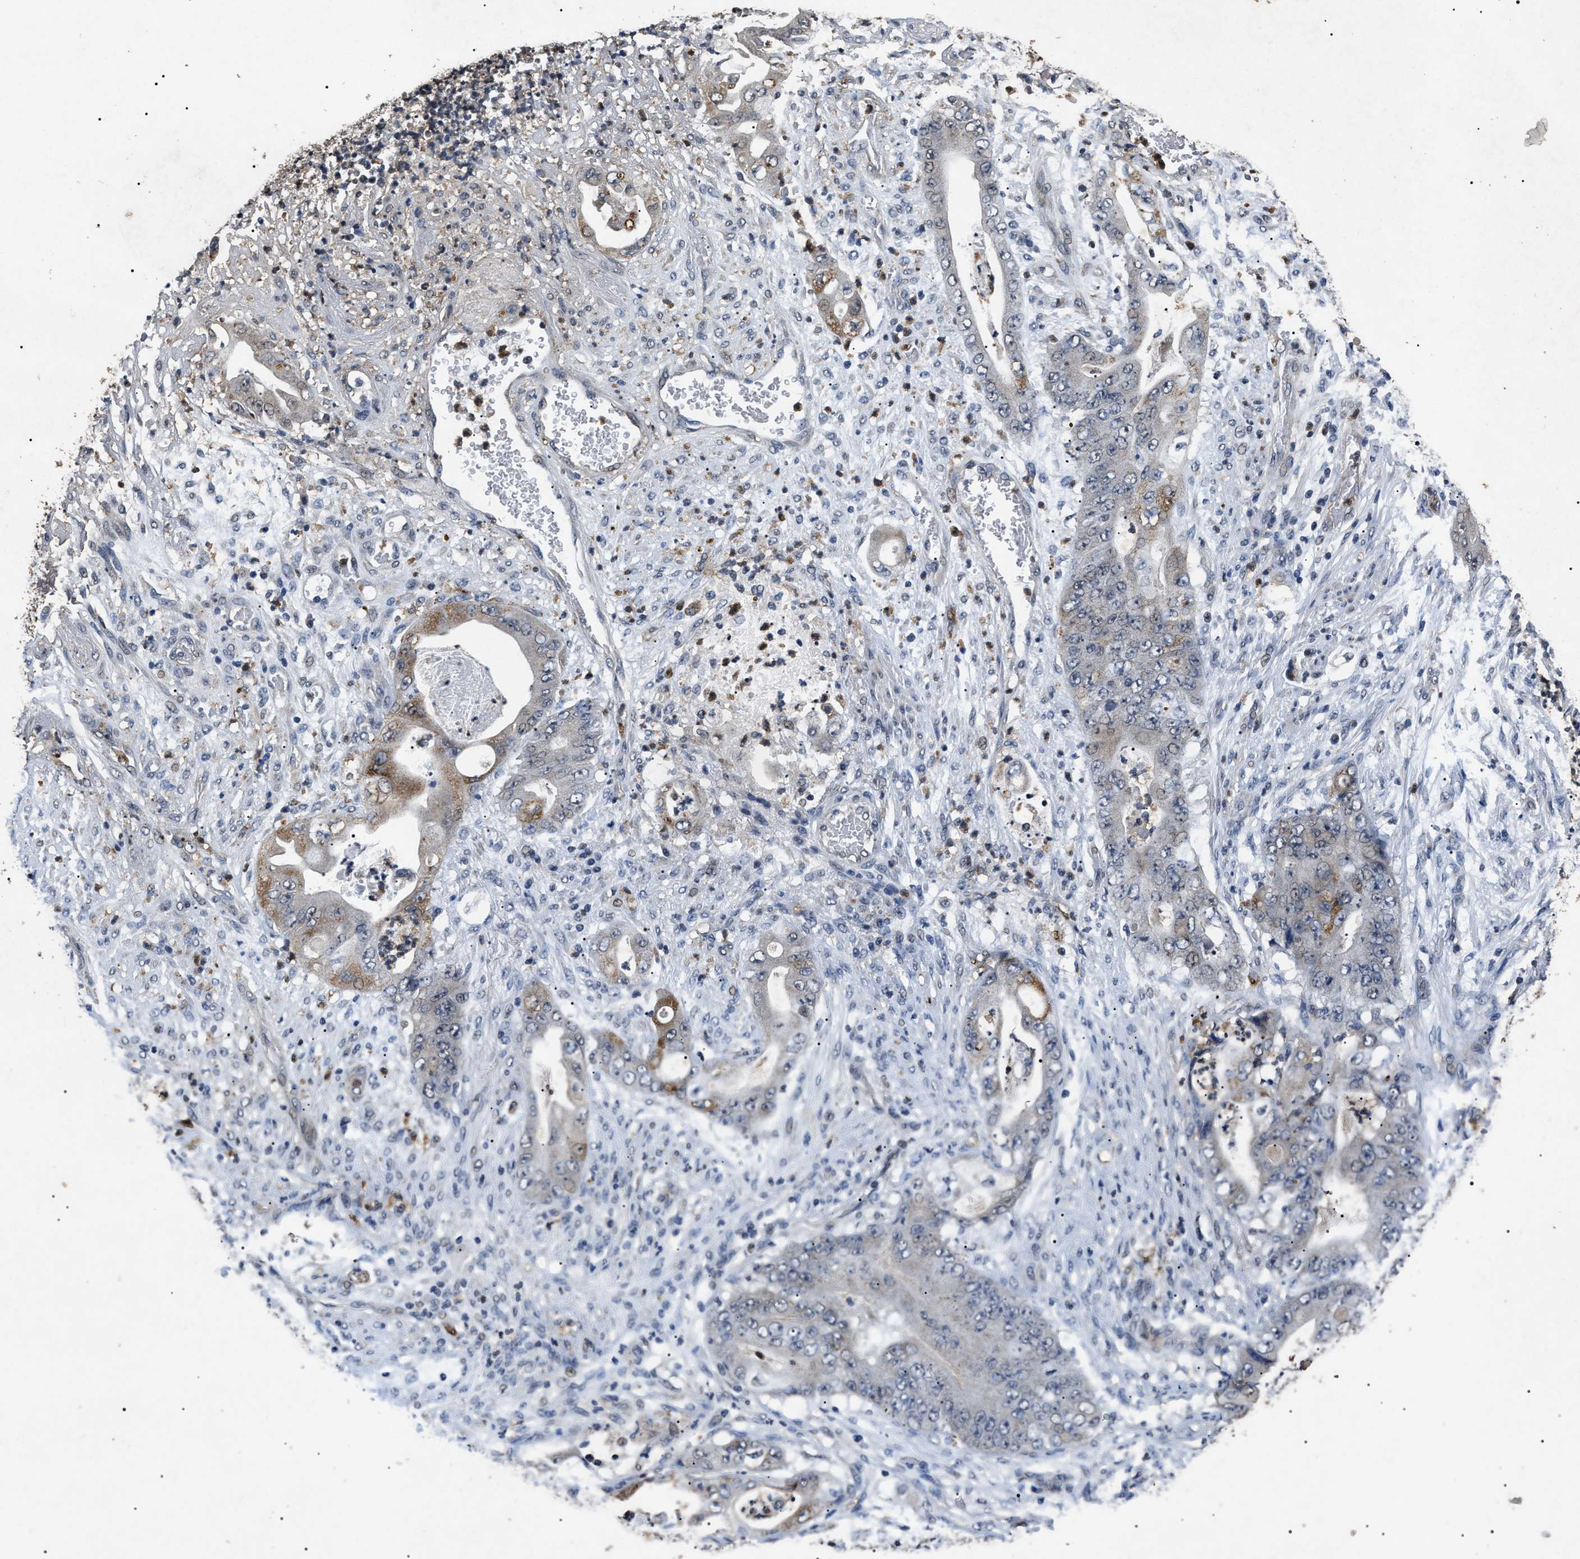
{"staining": {"intensity": "moderate", "quantity": "<25%", "location": "cytoplasmic/membranous"}, "tissue": "stomach cancer", "cell_type": "Tumor cells", "image_type": "cancer", "snomed": [{"axis": "morphology", "description": "Adenocarcinoma, NOS"}, {"axis": "topography", "description": "Stomach"}], "caption": "Protein expression analysis of human stomach adenocarcinoma reveals moderate cytoplasmic/membranous staining in about <25% of tumor cells.", "gene": "ANP32E", "patient": {"sex": "female", "age": 73}}